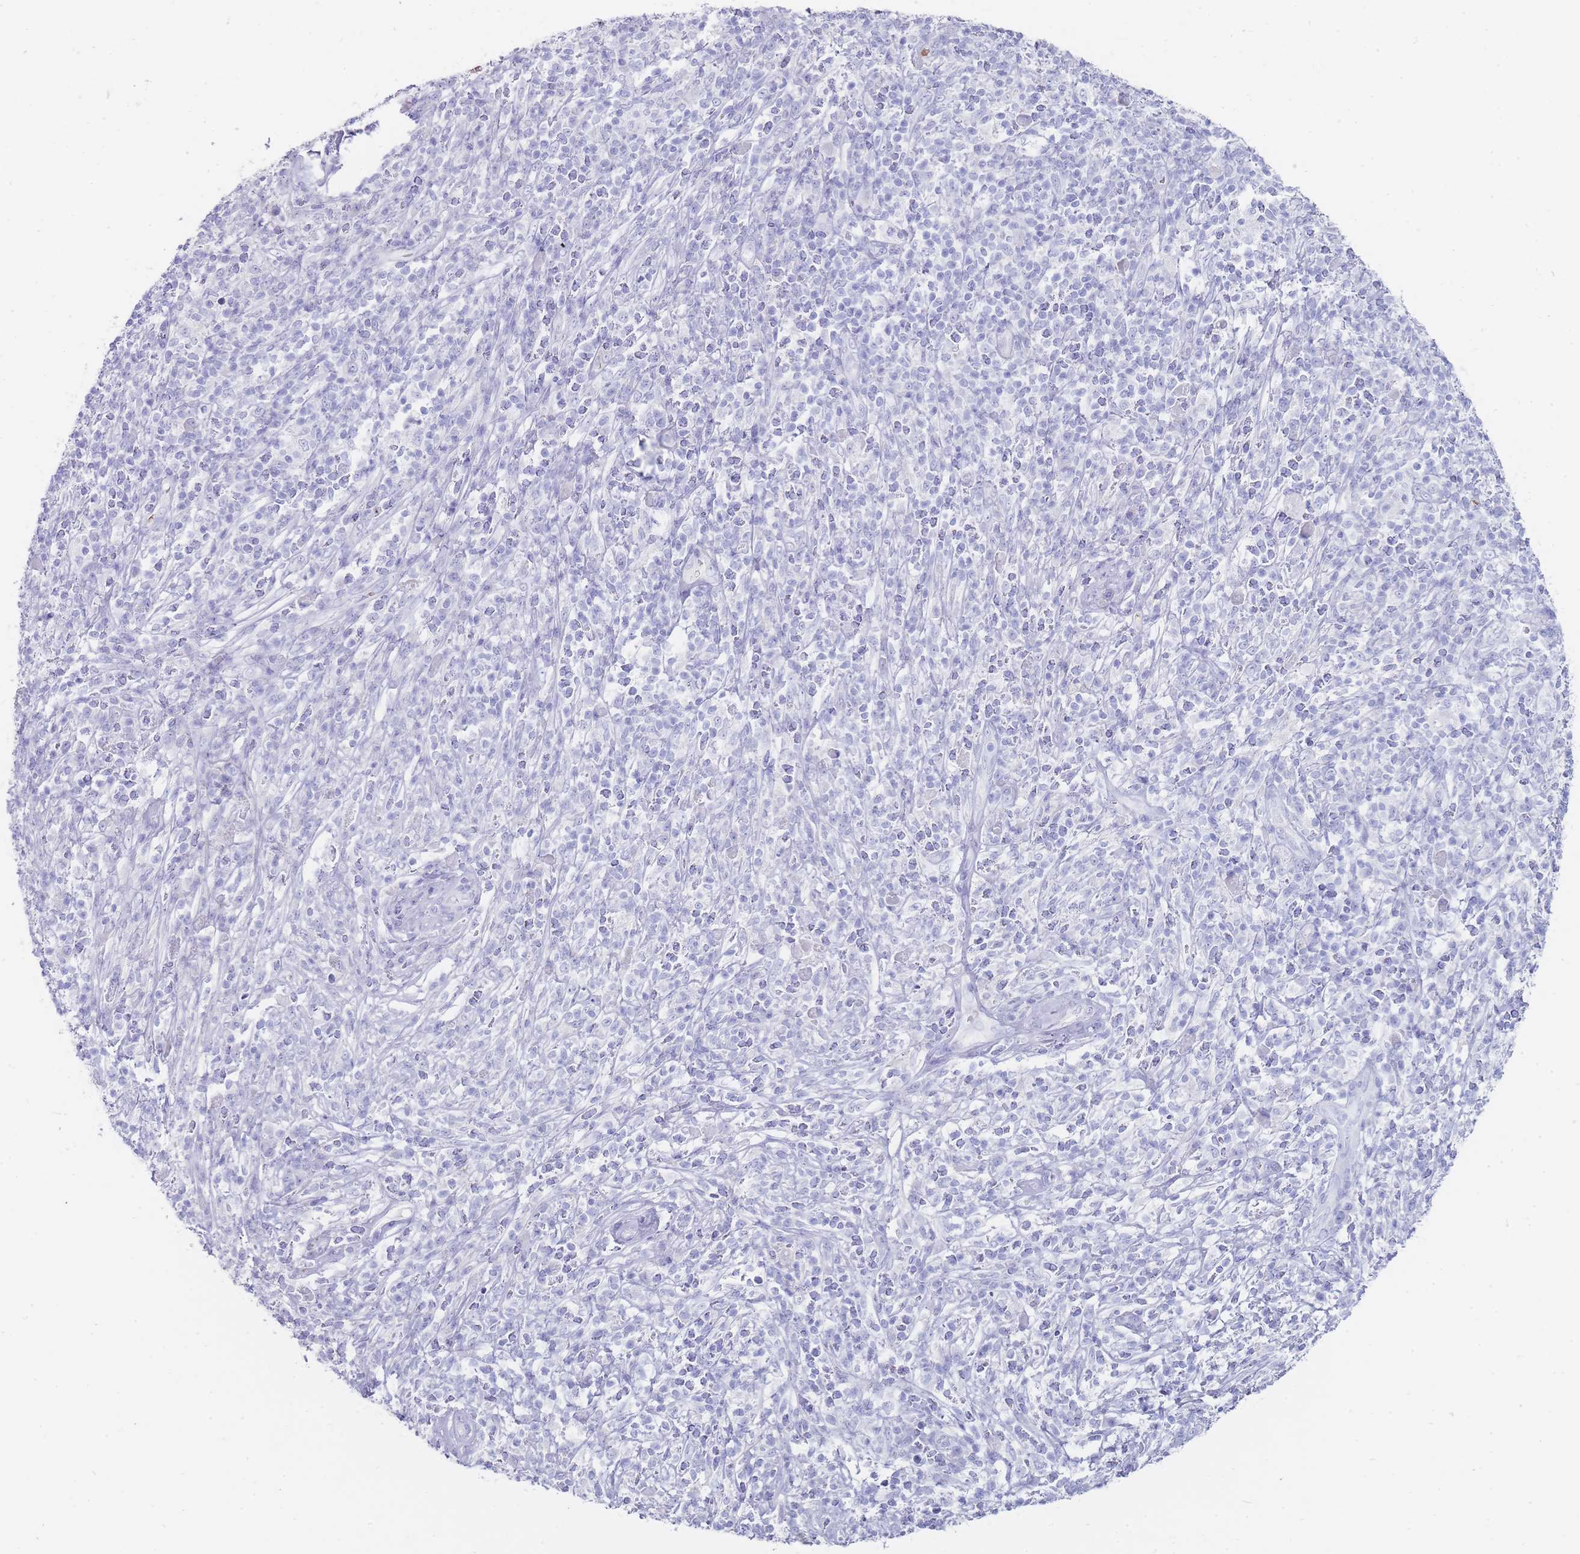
{"staining": {"intensity": "negative", "quantity": "none", "location": "none"}, "tissue": "melanoma", "cell_type": "Tumor cells", "image_type": "cancer", "snomed": [{"axis": "morphology", "description": "Malignant melanoma, NOS"}, {"axis": "topography", "description": "Skin"}], "caption": "Tumor cells are negative for brown protein staining in malignant melanoma.", "gene": "HBG2", "patient": {"sex": "male", "age": 66}}